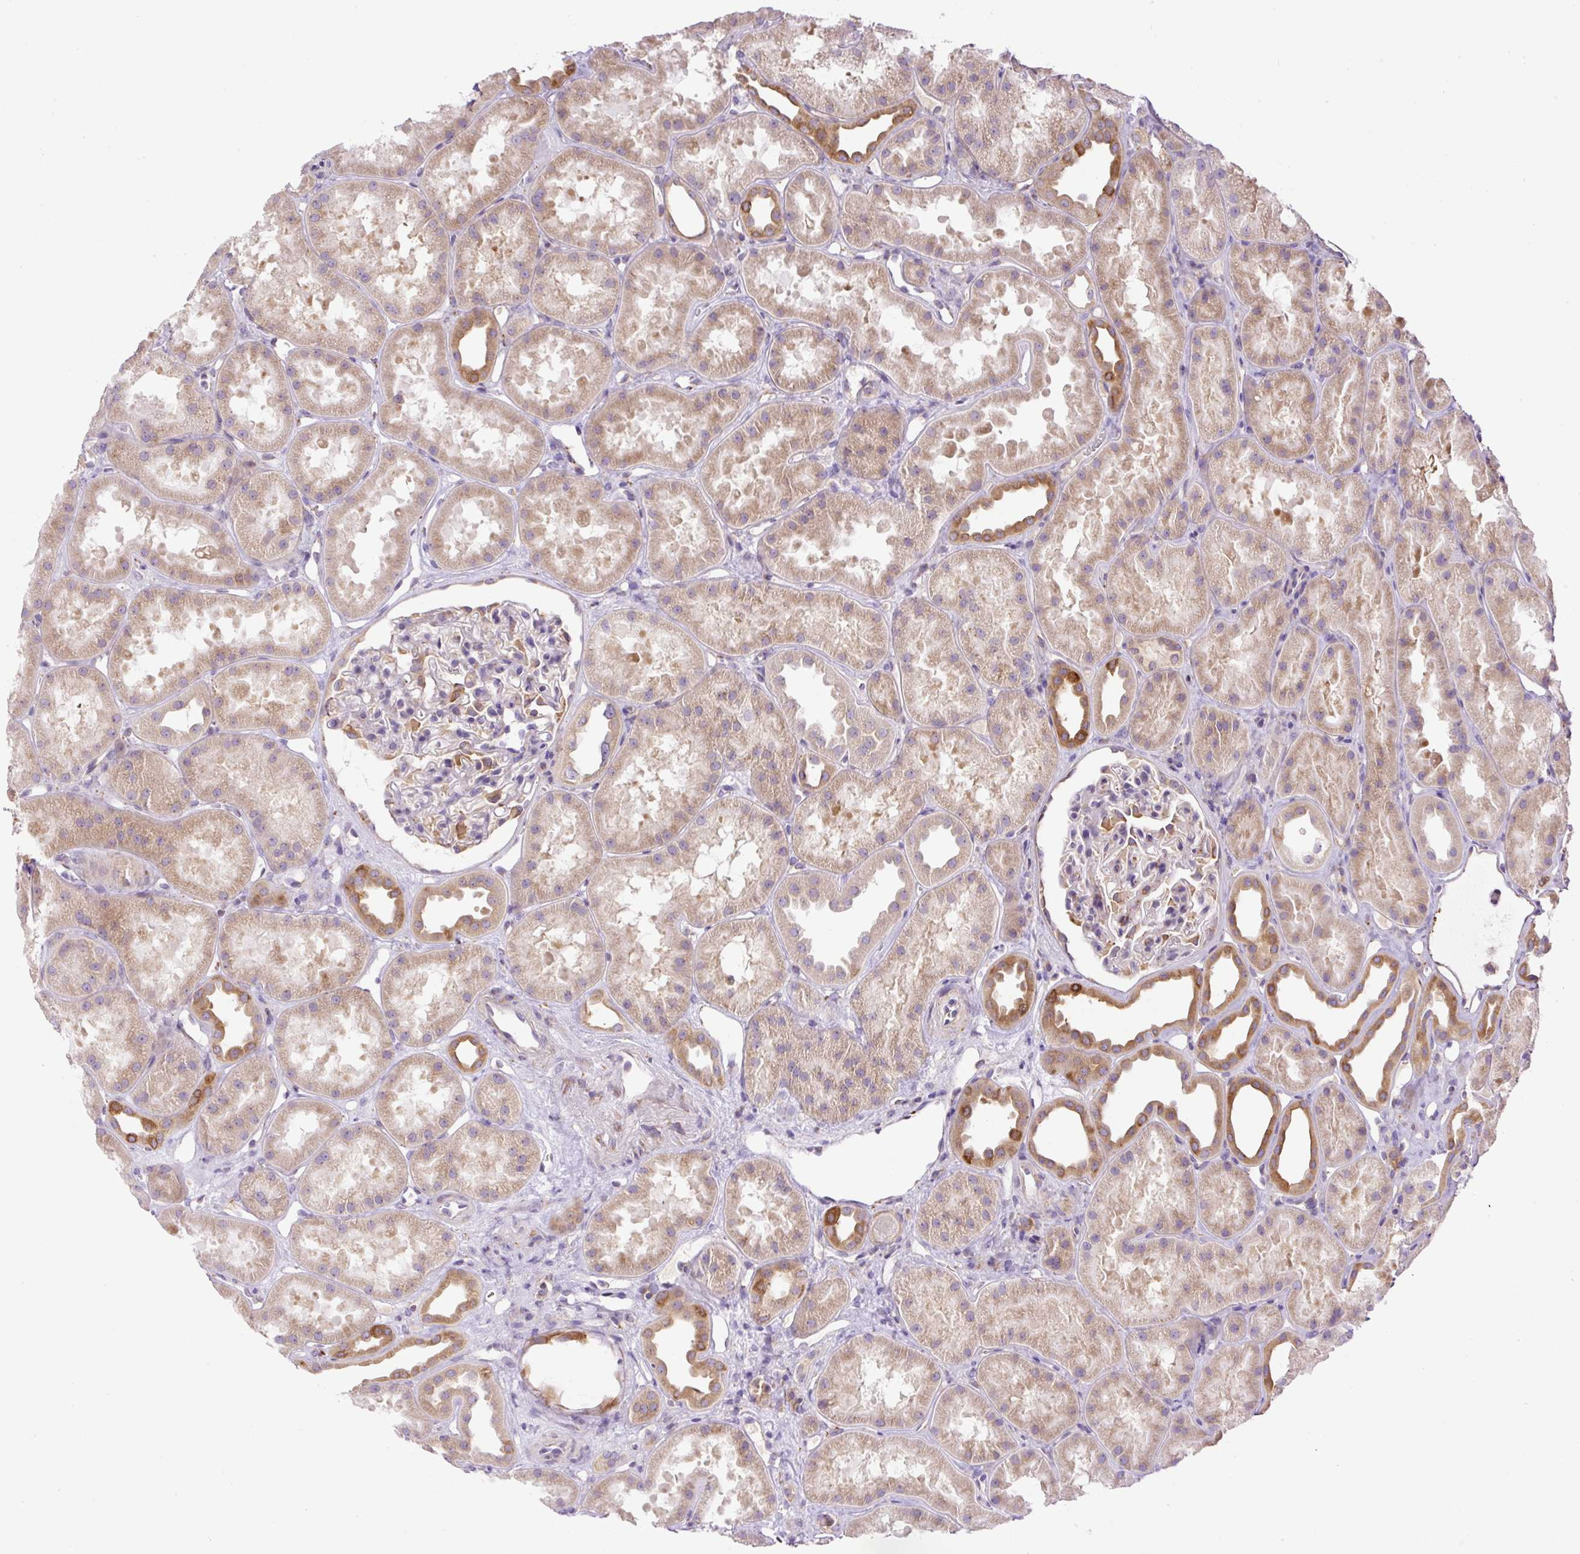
{"staining": {"intensity": "moderate", "quantity": "<25%", "location": "cytoplasmic/membranous"}, "tissue": "kidney", "cell_type": "Cells in glomeruli", "image_type": "normal", "snomed": [{"axis": "morphology", "description": "Normal tissue, NOS"}, {"axis": "topography", "description": "Kidney"}], "caption": "The photomicrograph shows a brown stain indicating the presence of a protein in the cytoplasmic/membranous of cells in glomeruli in kidney. (DAB IHC with brightfield microscopy, high magnification).", "gene": "POFUT1", "patient": {"sex": "male", "age": 61}}